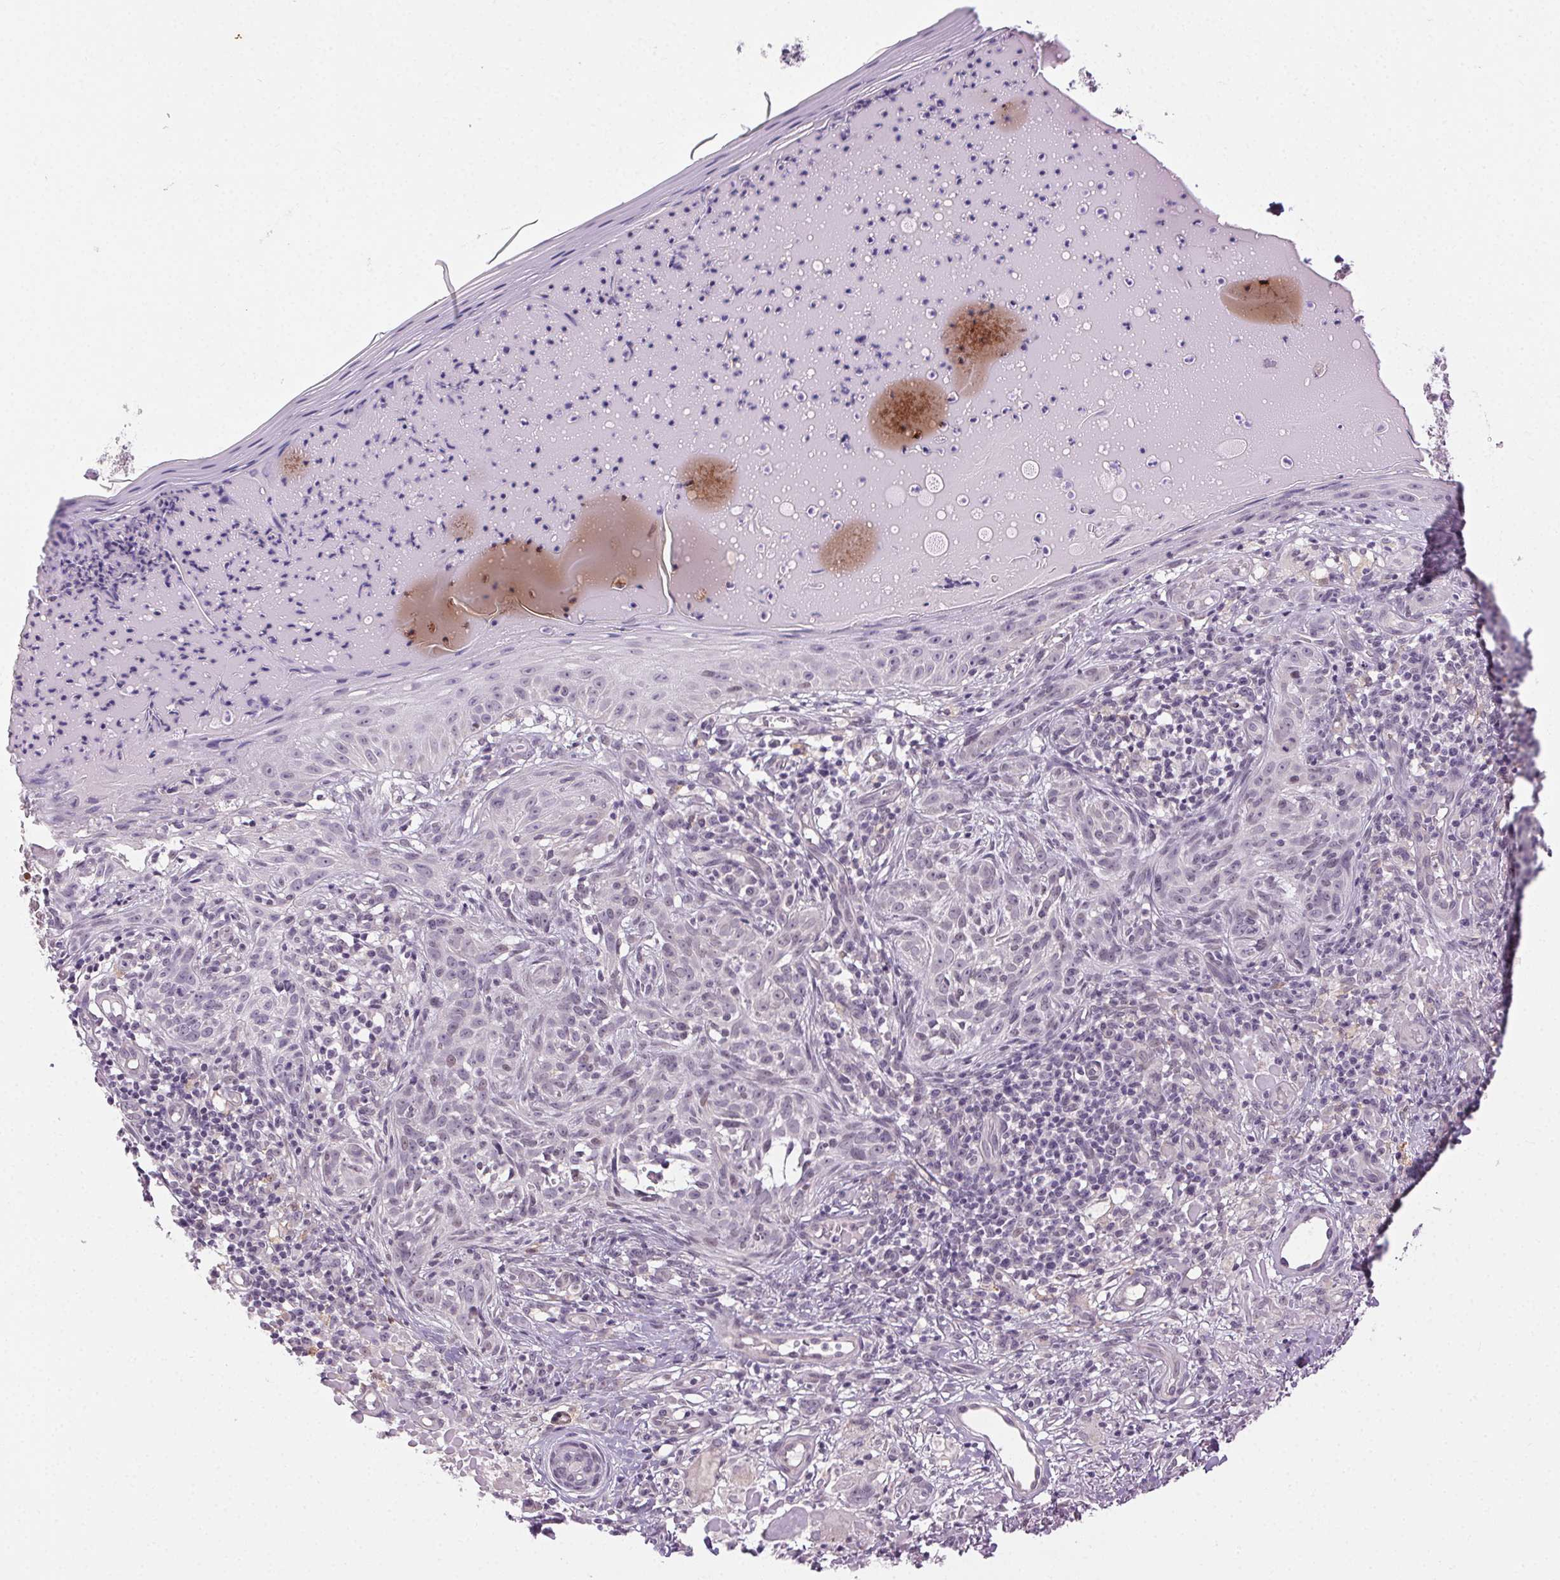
{"staining": {"intensity": "negative", "quantity": "none", "location": "none"}, "tissue": "skin cancer", "cell_type": "Tumor cells", "image_type": "cancer", "snomed": [{"axis": "morphology", "description": "Basal cell carcinoma"}, {"axis": "topography", "description": "Skin"}], "caption": "Photomicrograph shows no significant protein positivity in tumor cells of skin cancer (basal cell carcinoma).", "gene": "FAM168A", "patient": {"sex": "male", "age": 88}}